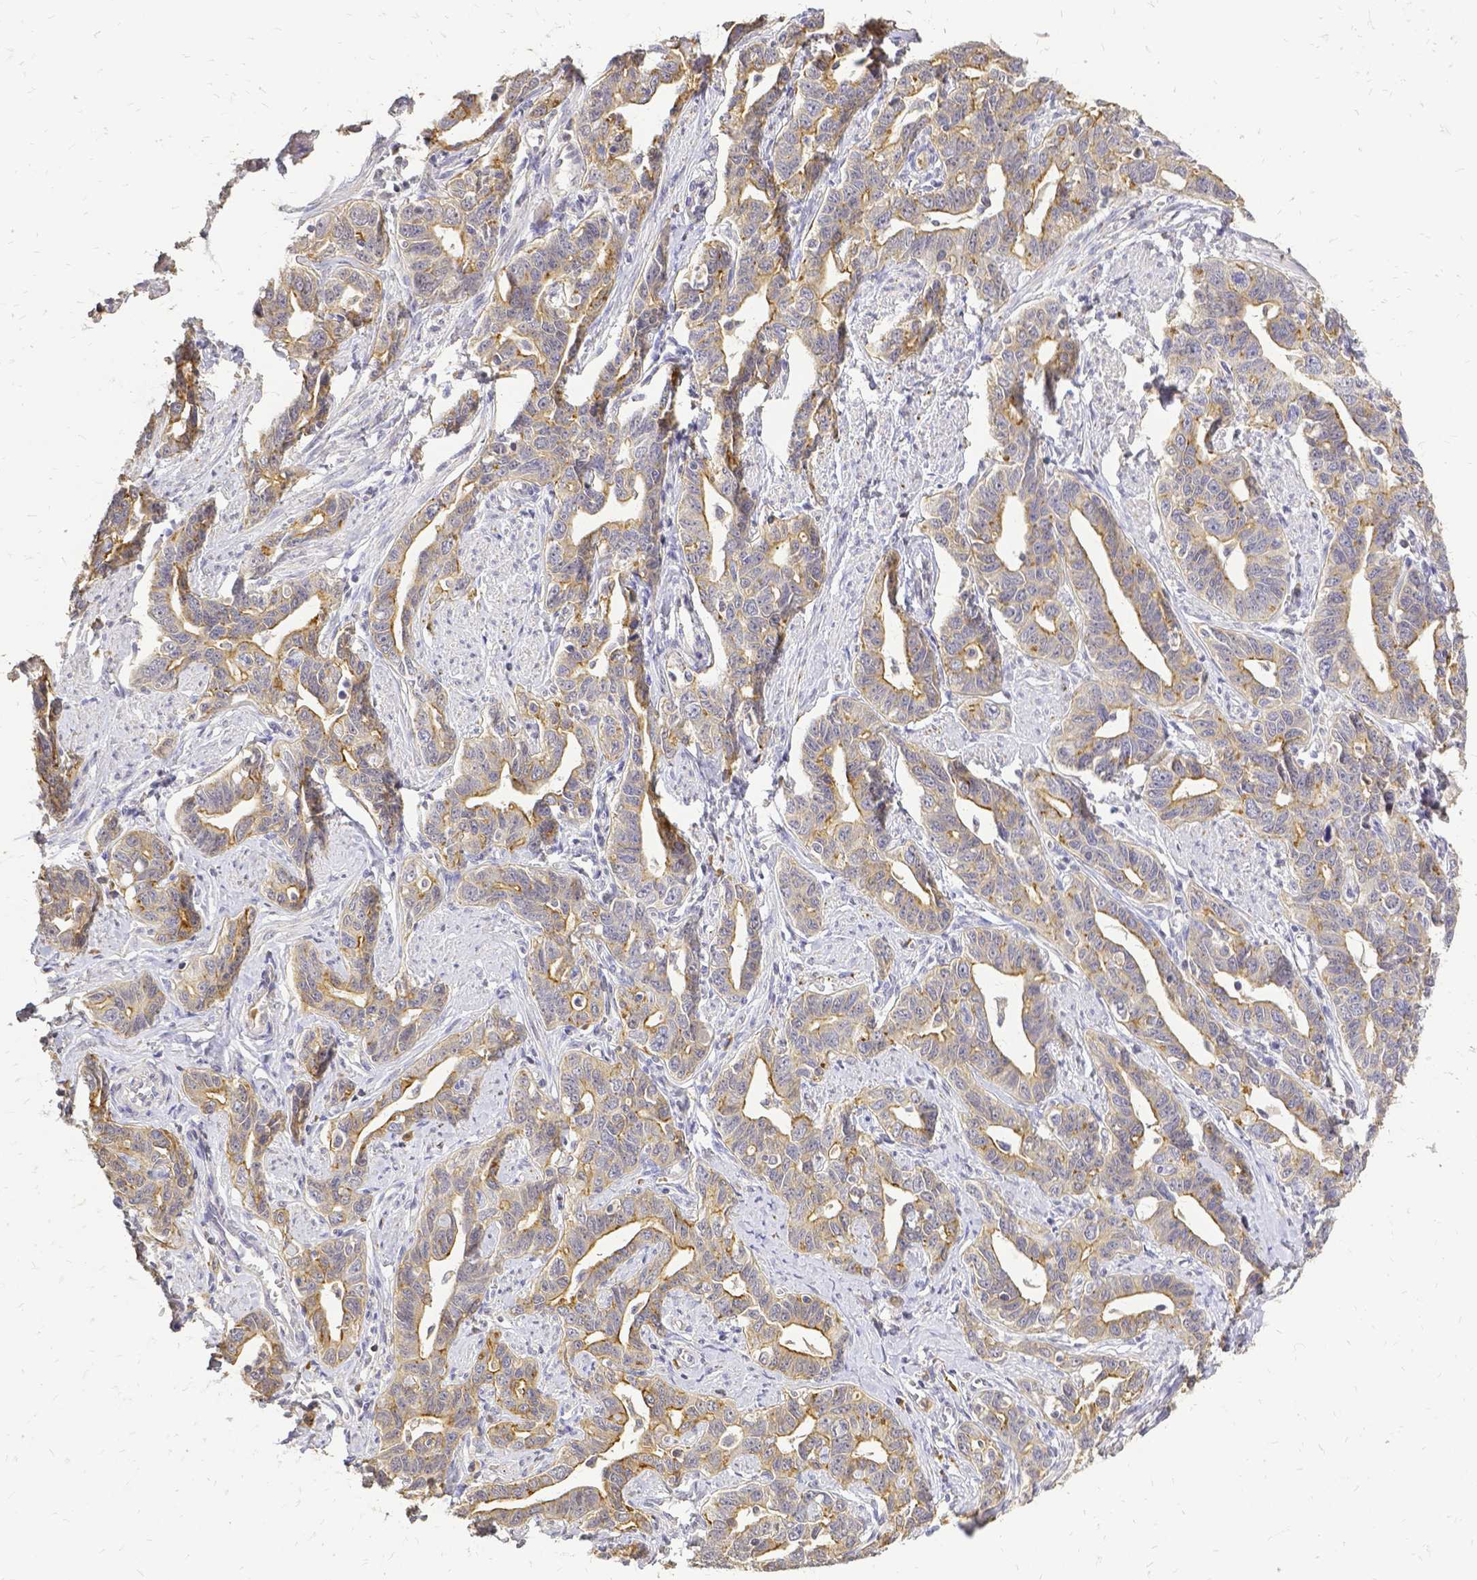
{"staining": {"intensity": "moderate", "quantity": "25%-75%", "location": "cytoplasmic/membranous"}, "tissue": "ovarian cancer", "cell_type": "Tumor cells", "image_type": "cancer", "snomed": [{"axis": "morphology", "description": "Cystadenocarcinoma, serous, NOS"}, {"axis": "topography", "description": "Ovary"}], "caption": "A high-resolution histopathology image shows immunohistochemistry (IHC) staining of serous cystadenocarcinoma (ovarian), which demonstrates moderate cytoplasmic/membranous staining in approximately 25%-75% of tumor cells.", "gene": "CIB1", "patient": {"sex": "female", "age": 69}}